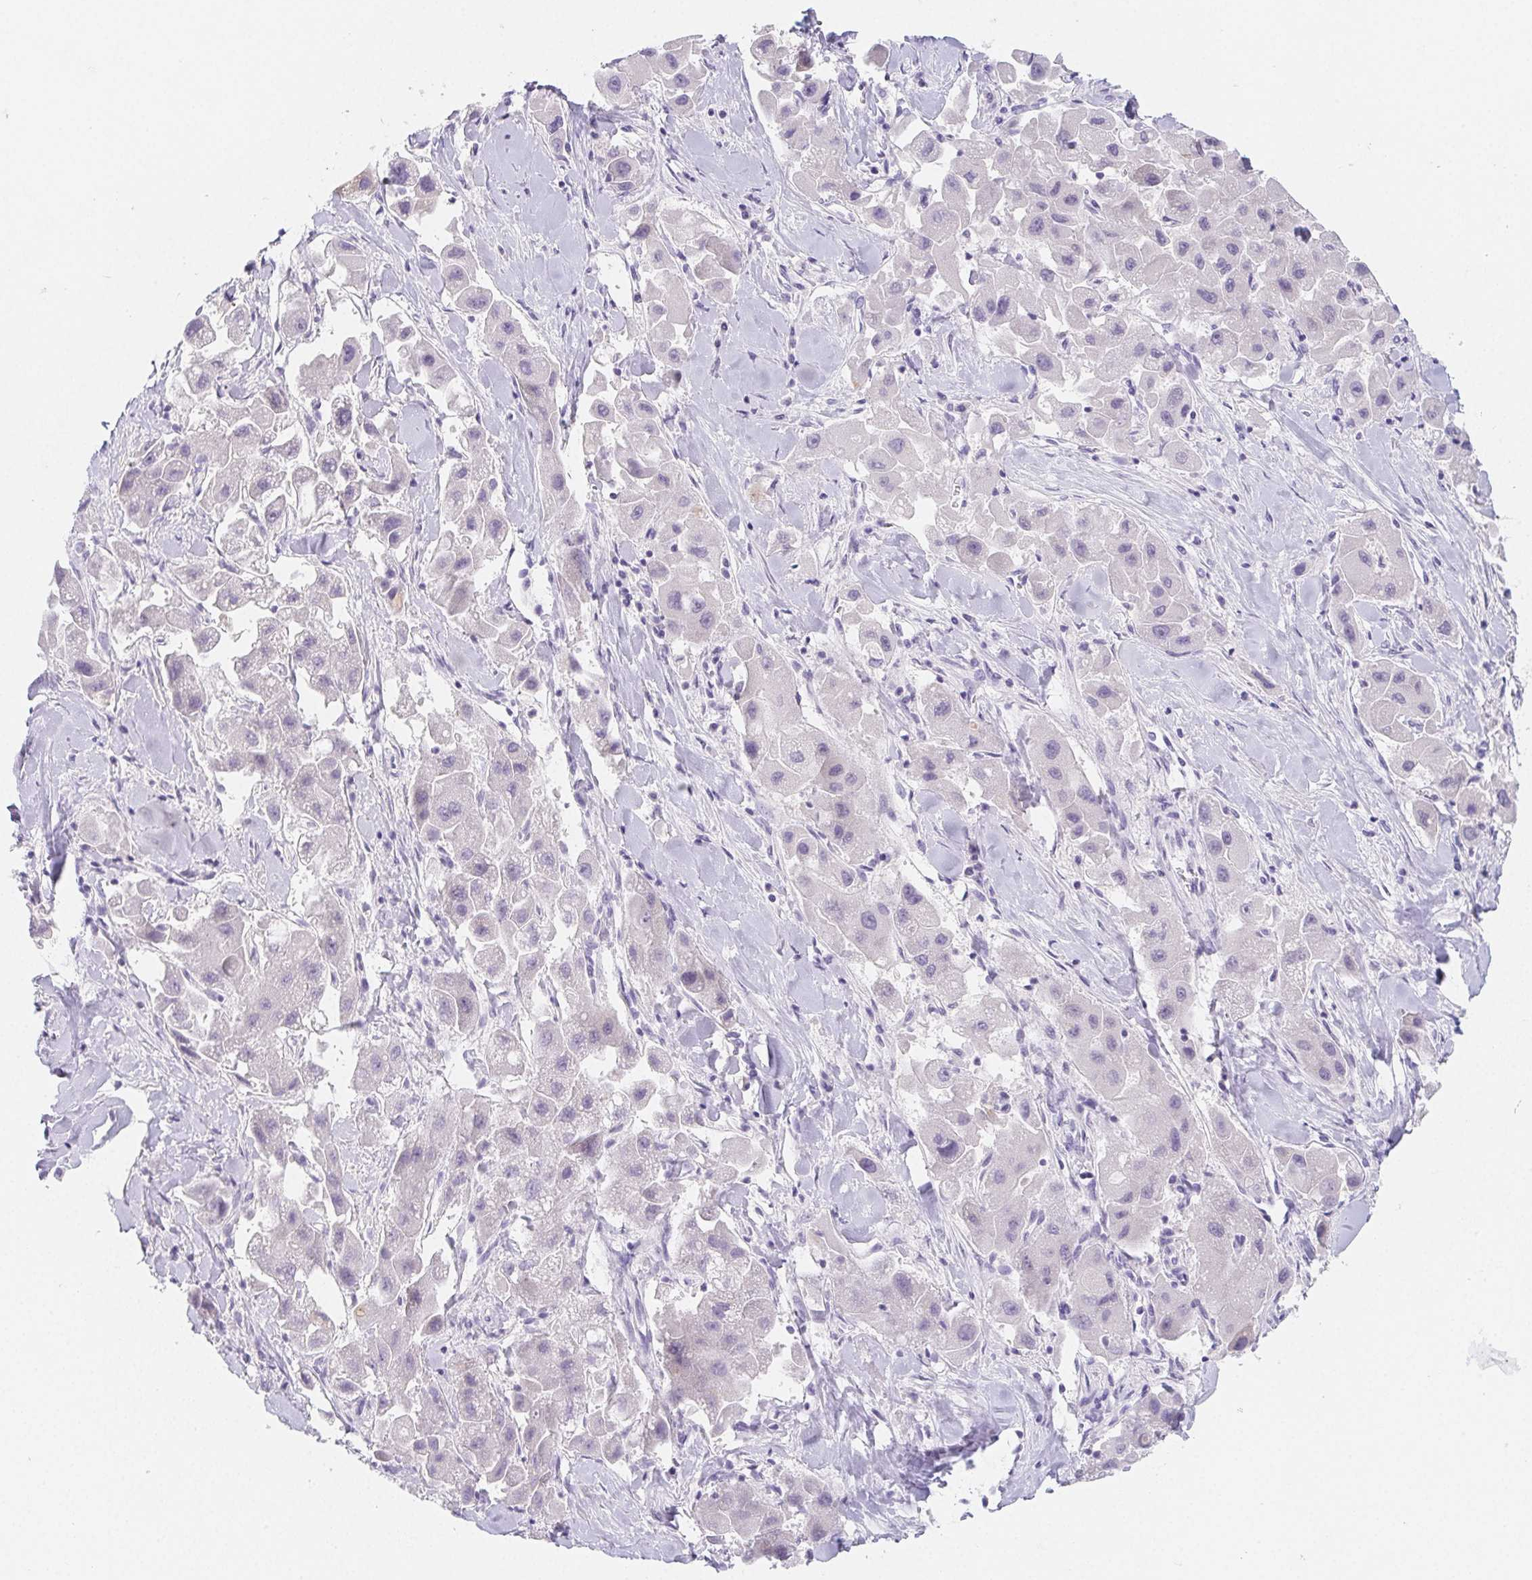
{"staining": {"intensity": "negative", "quantity": "none", "location": "none"}, "tissue": "liver cancer", "cell_type": "Tumor cells", "image_type": "cancer", "snomed": [{"axis": "morphology", "description": "Carcinoma, Hepatocellular, NOS"}, {"axis": "topography", "description": "Liver"}], "caption": "Protein analysis of hepatocellular carcinoma (liver) demonstrates no significant expression in tumor cells.", "gene": "ITIH2", "patient": {"sex": "male", "age": 24}}